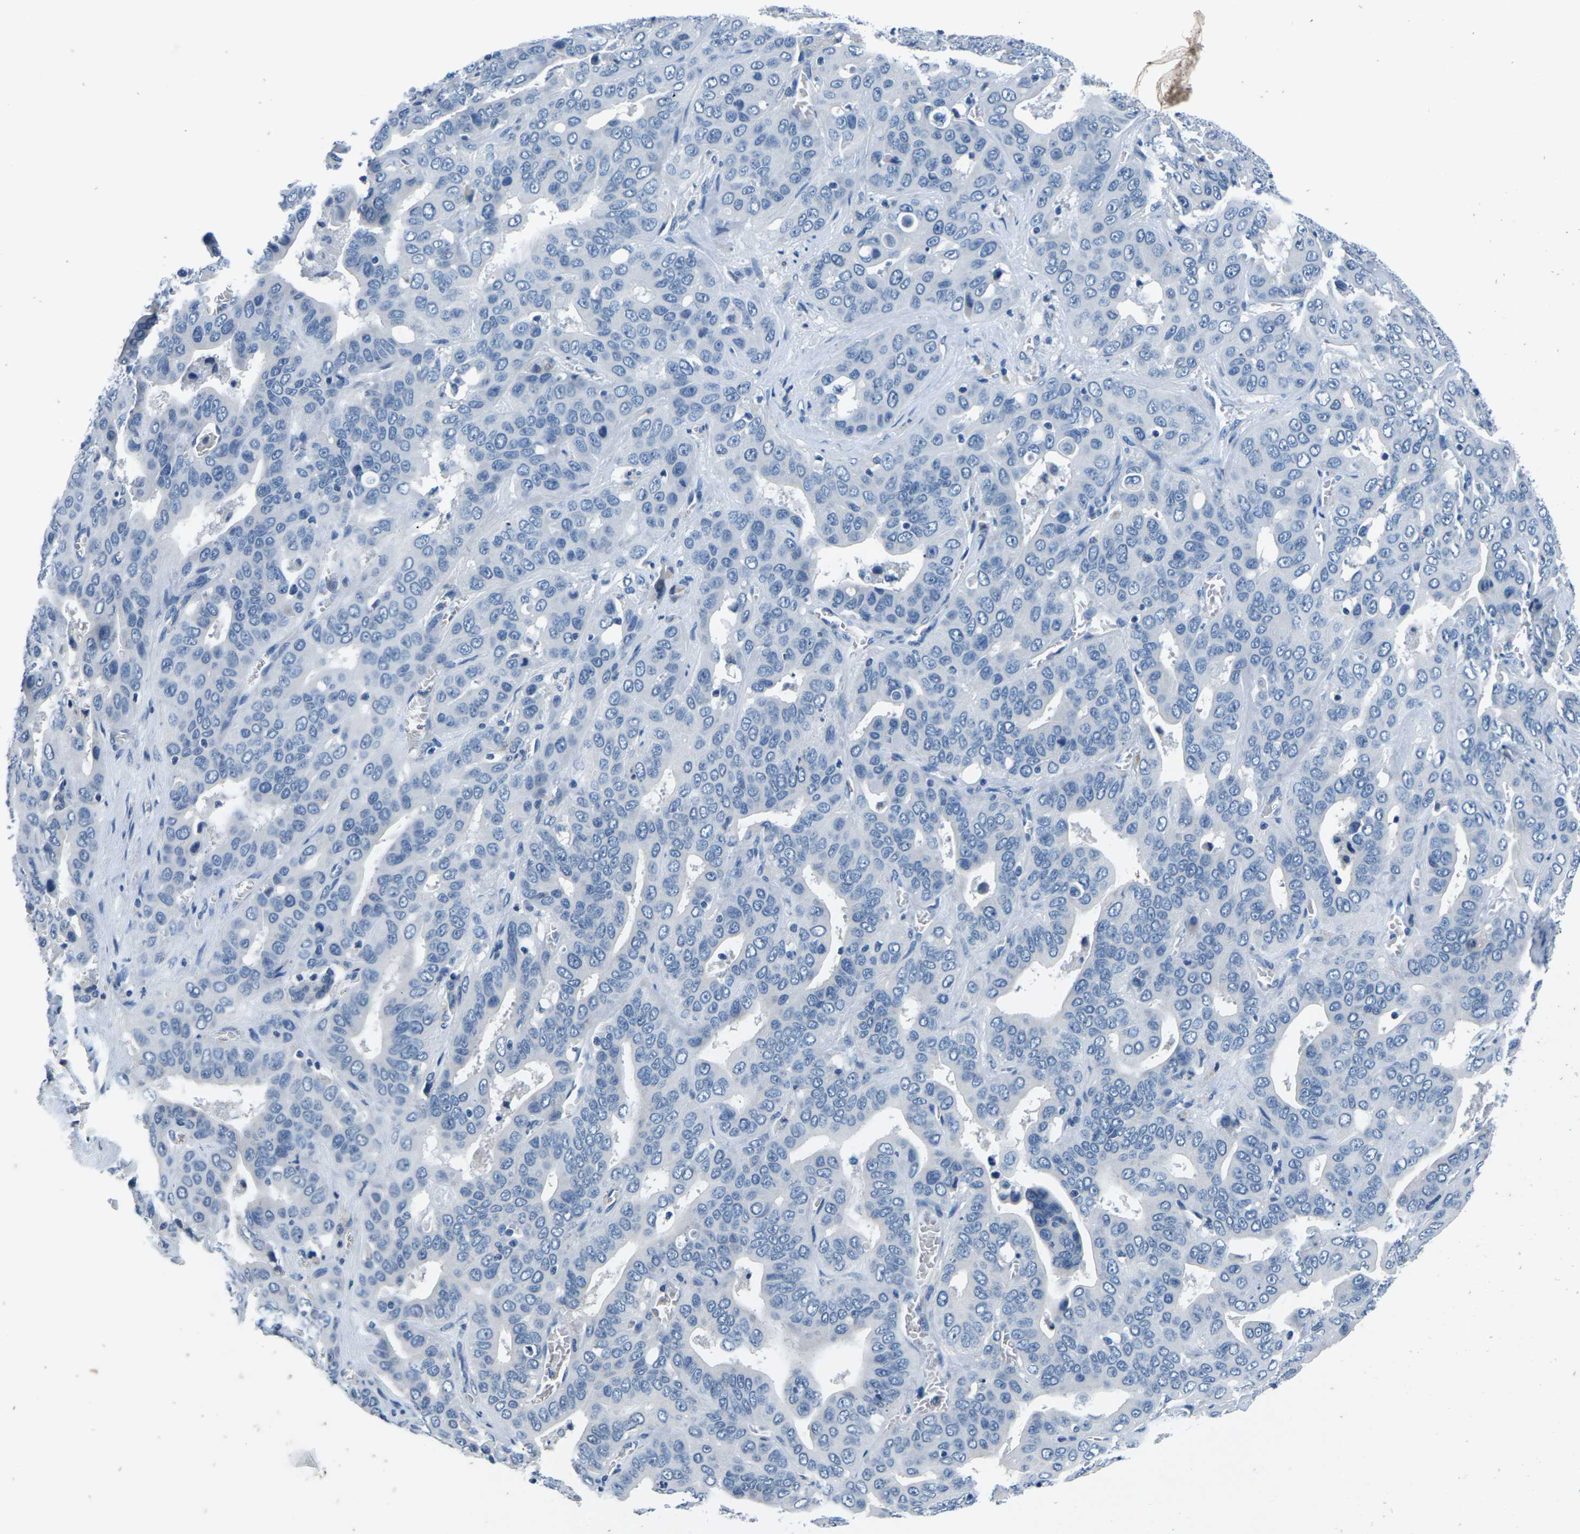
{"staining": {"intensity": "negative", "quantity": "none", "location": "none"}, "tissue": "liver cancer", "cell_type": "Tumor cells", "image_type": "cancer", "snomed": [{"axis": "morphology", "description": "Cholangiocarcinoma"}, {"axis": "topography", "description": "Liver"}], "caption": "Tumor cells are negative for protein expression in human cholangiocarcinoma (liver).", "gene": "UMOD", "patient": {"sex": "female", "age": 52}}